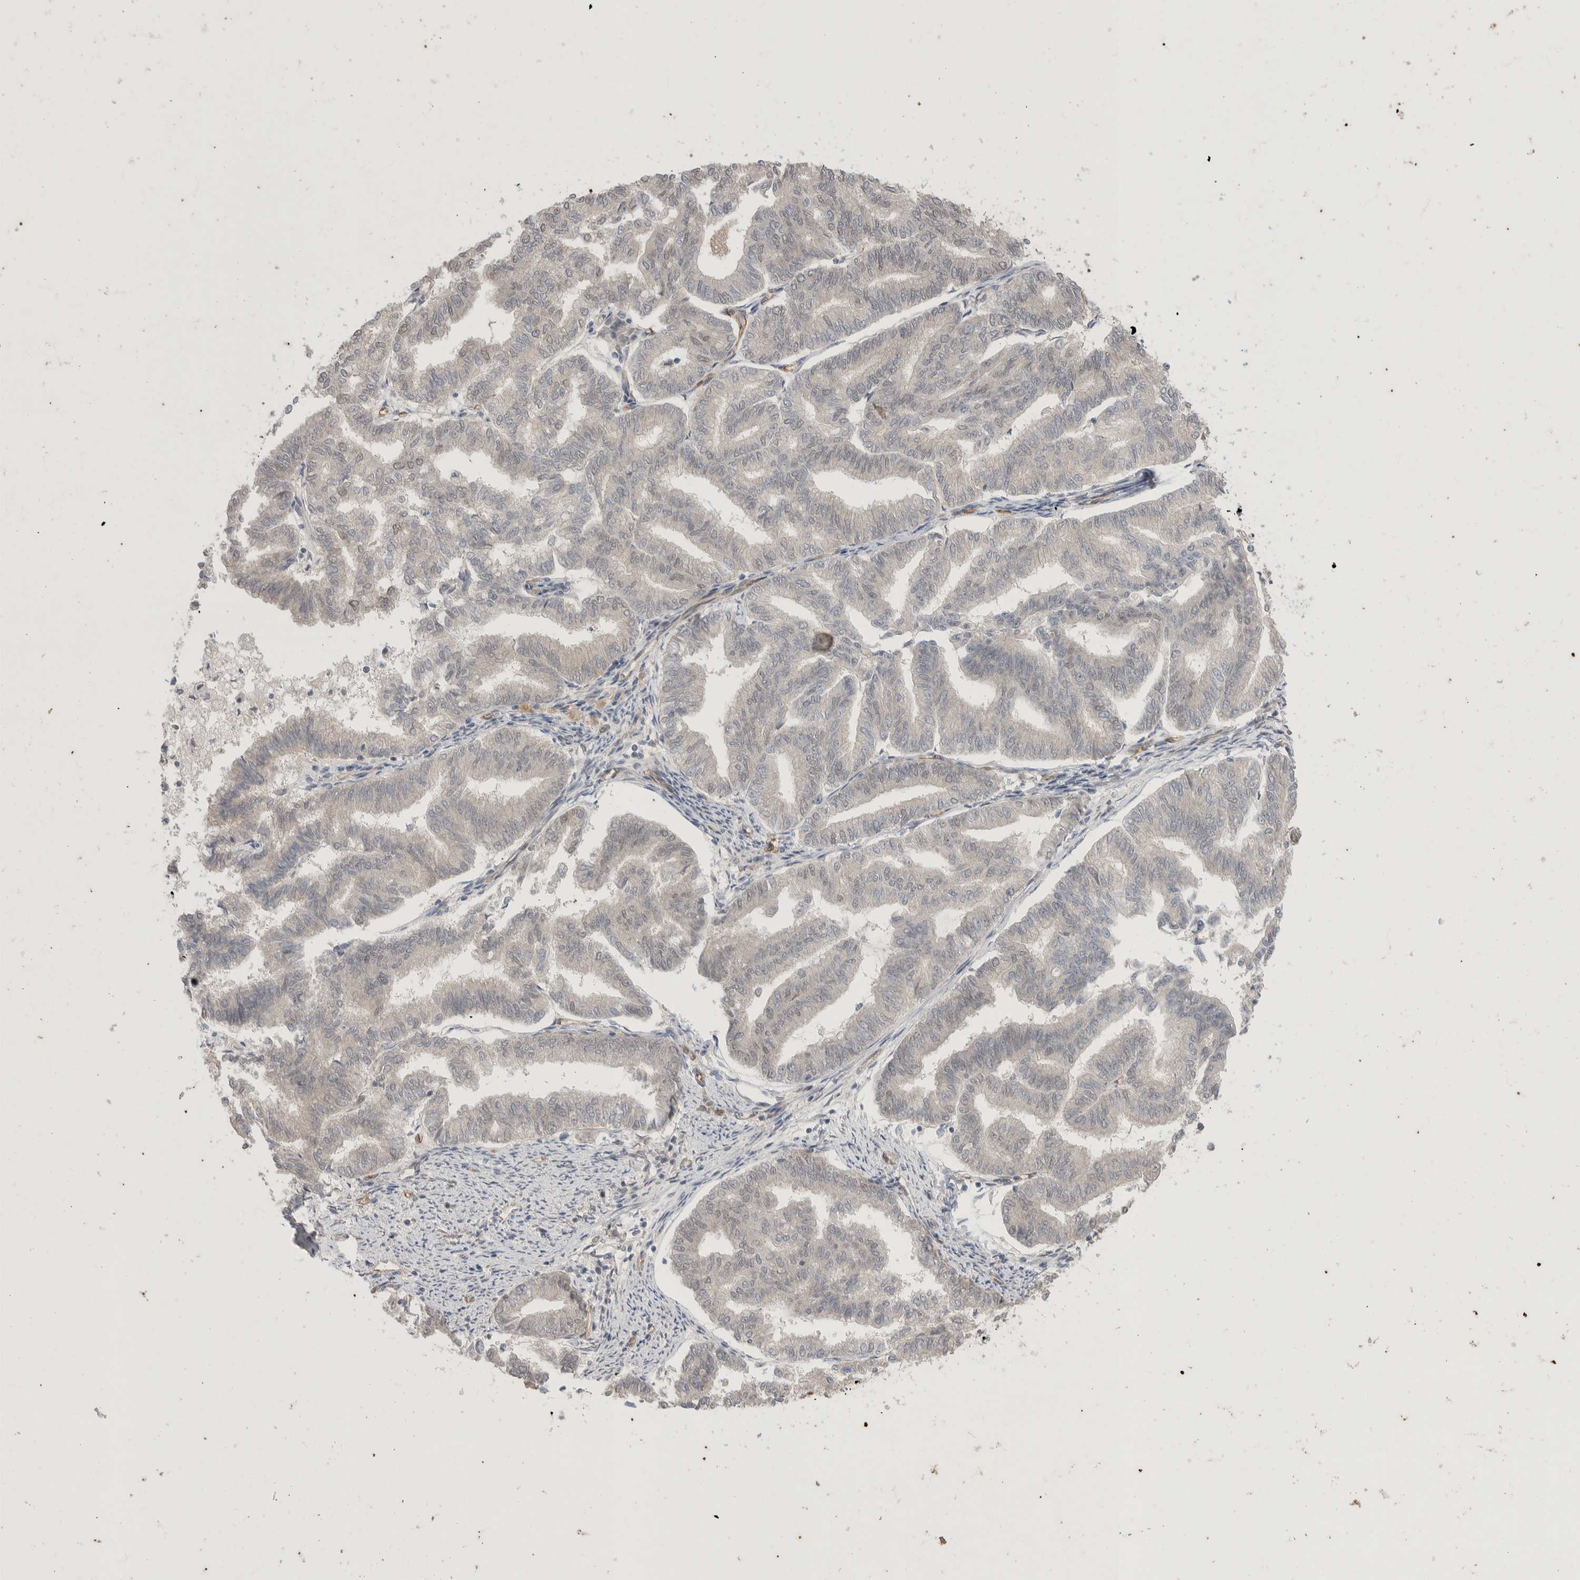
{"staining": {"intensity": "negative", "quantity": "none", "location": "none"}, "tissue": "endometrial cancer", "cell_type": "Tumor cells", "image_type": "cancer", "snomed": [{"axis": "morphology", "description": "Adenocarcinoma, NOS"}, {"axis": "topography", "description": "Endometrium"}], "caption": "Protein analysis of adenocarcinoma (endometrial) exhibits no significant expression in tumor cells.", "gene": "ZNF704", "patient": {"sex": "female", "age": 79}}